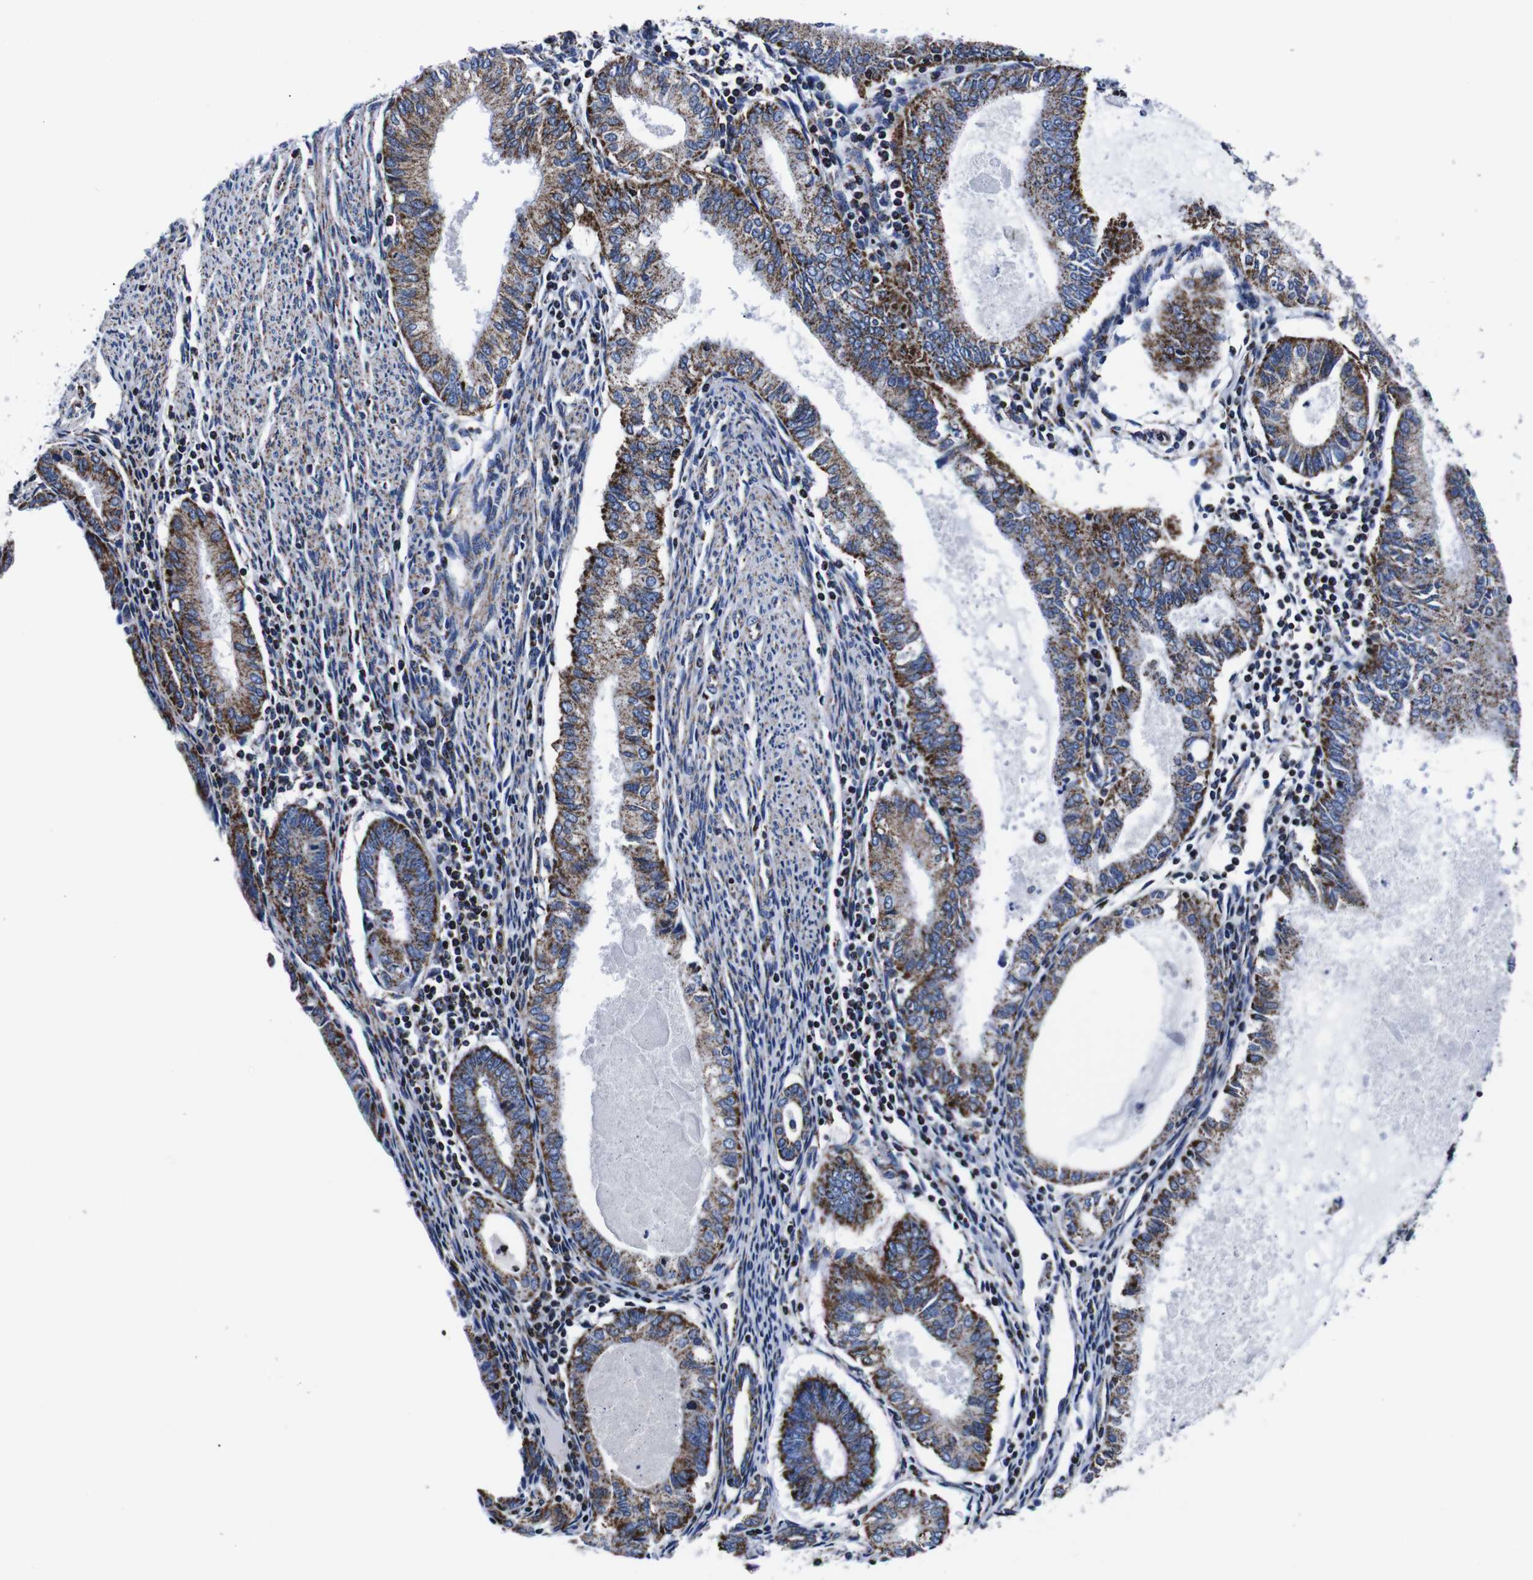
{"staining": {"intensity": "moderate", "quantity": ">75%", "location": "cytoplasmic/membranous"}, "tissue": "endometrial cancer", "cell_type": "Tumor cells", "image_type": "cancer", "snomed": [{"axis": "morphology", "description": "Adenocarcinoma, NOS"}, {"axis": "topography", "description": "Endometrium"}], "caption": "A brown stain highlights moderate cytoplasmic/membranous staining of a protein in human endometrial cancer (adenocarcinoma) tumor cells.", "gene": "FKBP9", "patient": {"sex": "female", "age": 86}}